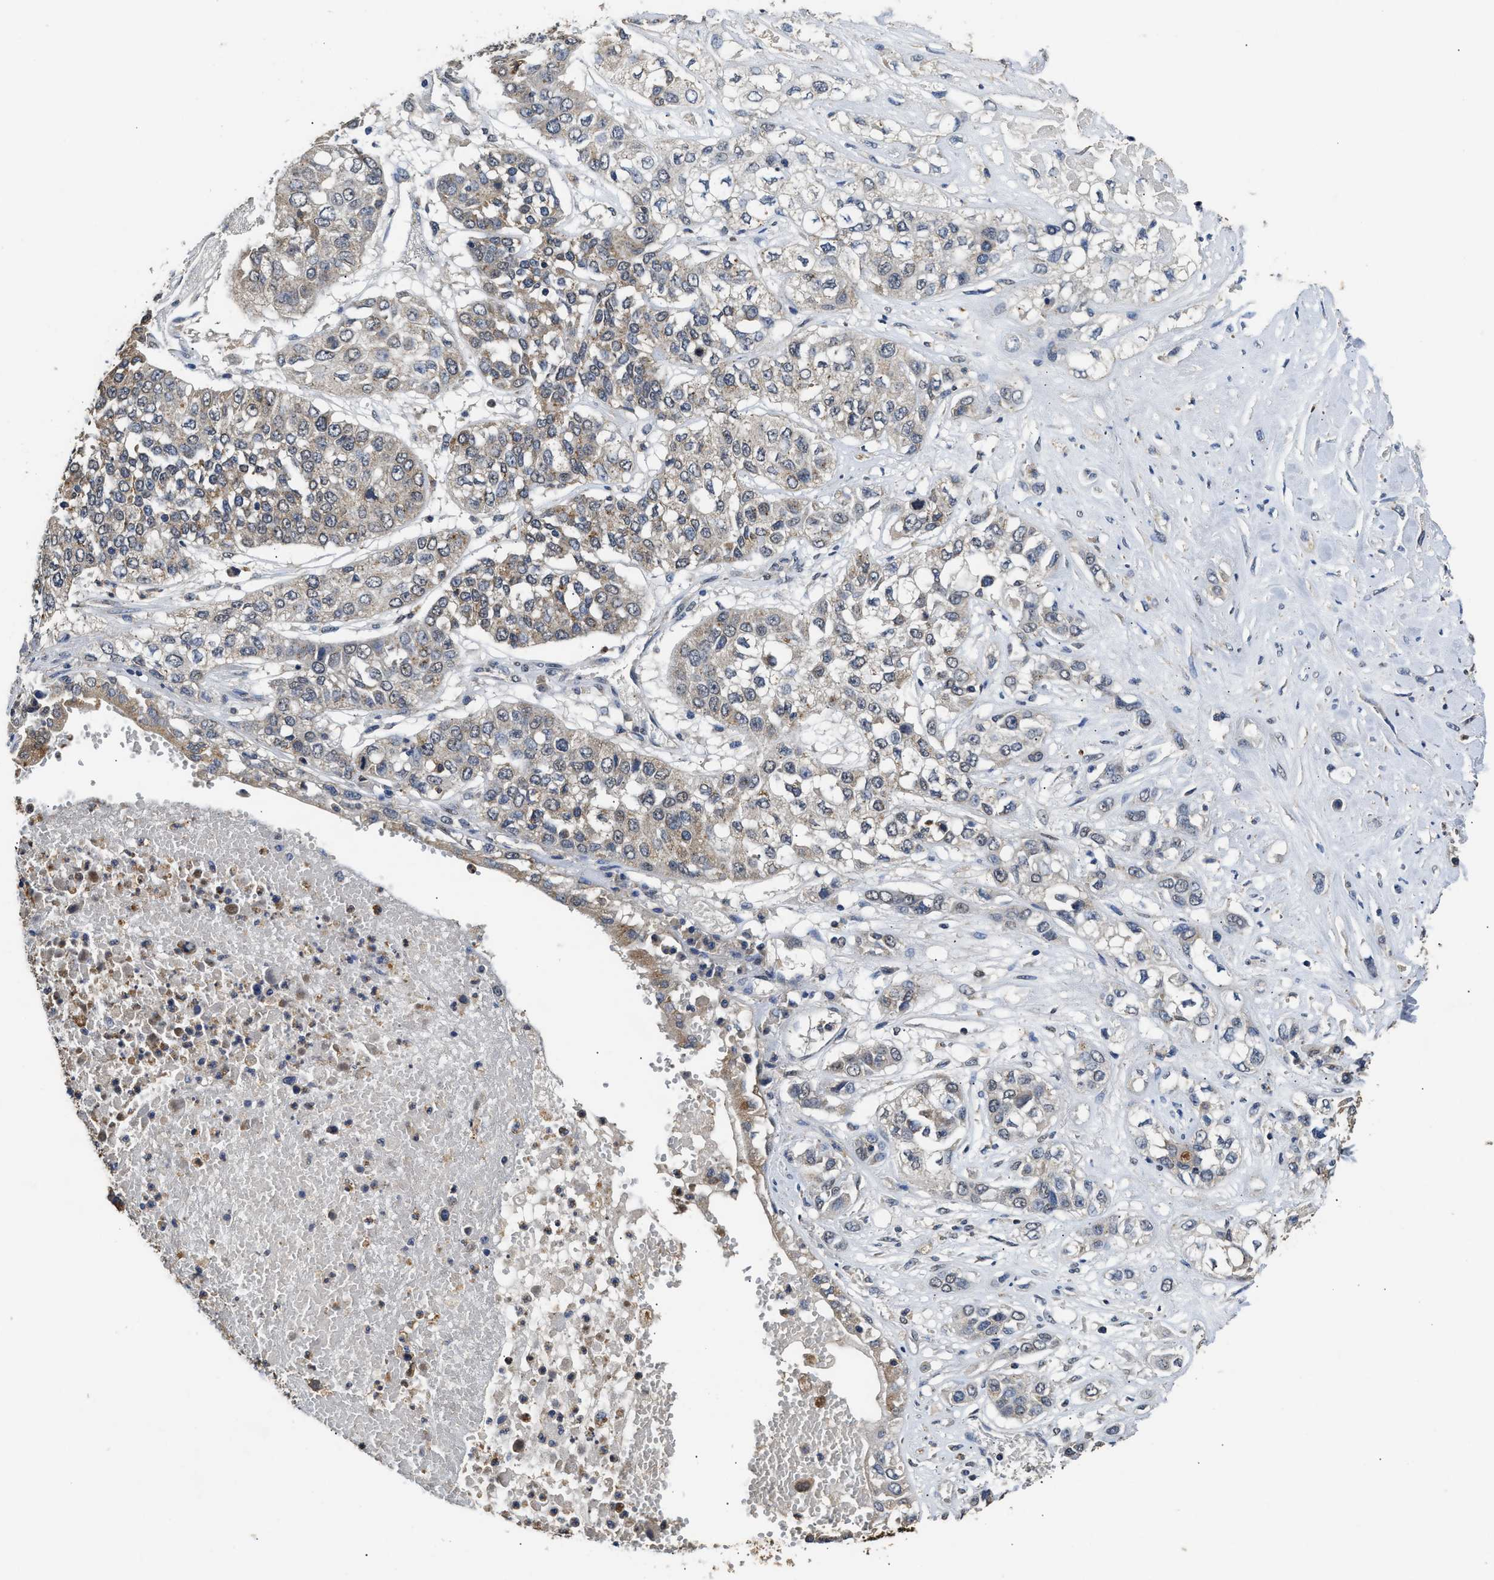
{"staining": {"intensity": "weak", "quantity": "25%-75%", "location": "cytoplasmic/membranous"}, "tissue": "lung cancer", "cell_type": "Tumor cells", "image_type": "cancer", "snomed": [{"axis": "morphology", "description": "Squamous cell carcinoma, NOS"}, {"axis": "topography", "description": "Lung"}], "caption": "Human squamous cell carcinoma (lung) stained with a protein marker demonstrates weak staining in tumor cells.", "gene": "CTNNA1", "patient": {"sex": "male", "age": 71}}